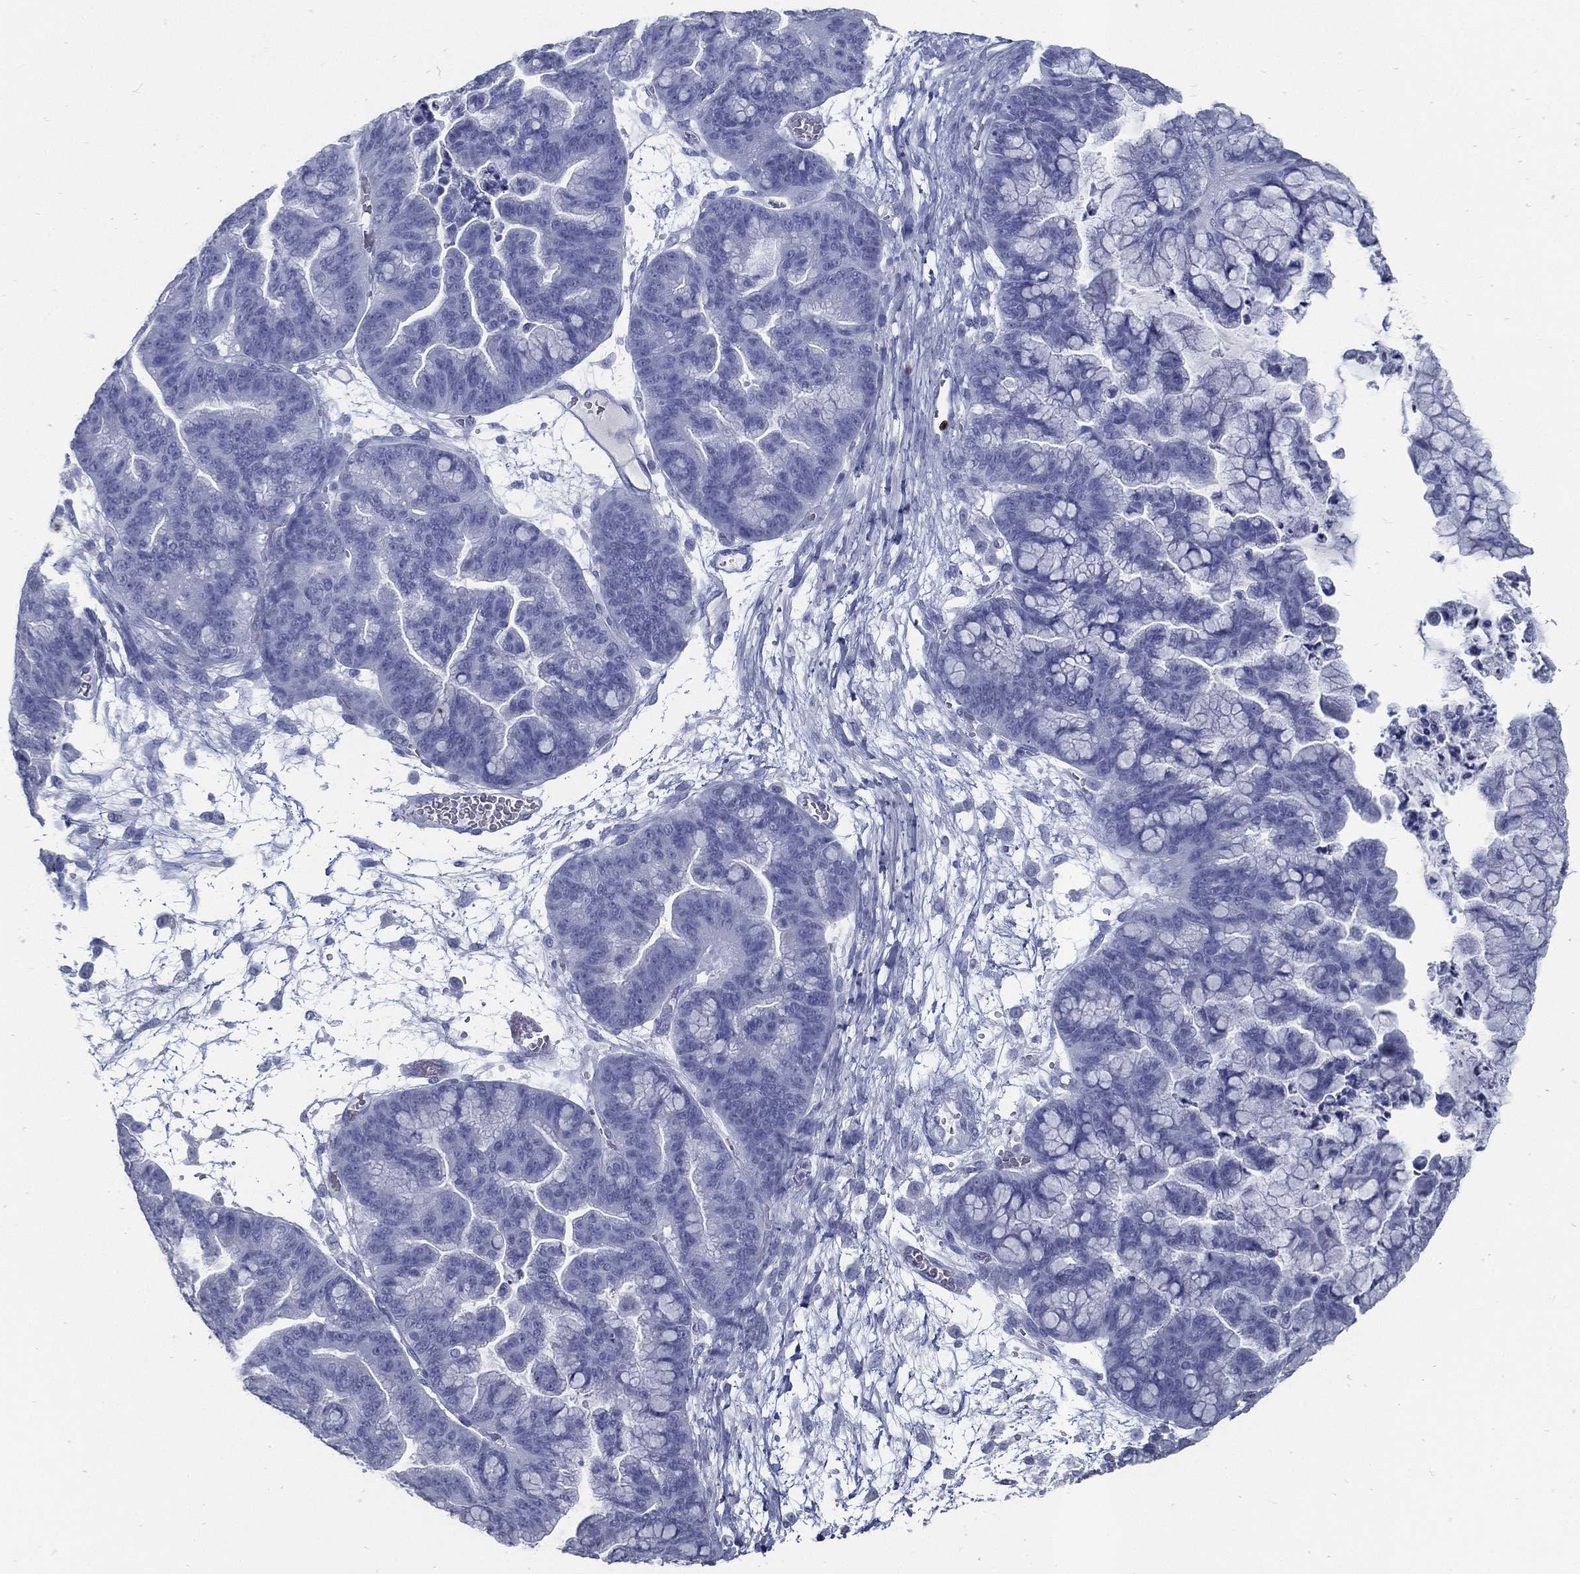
{"staining": {"intensity": "negative", "quantity": "none", "location": "none"}, "tissue": "ovarian cancer", "cell_type": "Tumor cells", "image_type": "cancer", "snomed": [{"axis": "morphology", "description": "Cystadenocarcinoma, mucinous, NOS"}, {"axis": "topography", "description": "Ovary"}], "caption": "Micrograph shows no protein staining in tumor cells of ovarian mucinous cystadenocarcinoma tissue.", "gene": "PYHIN1", "patient": {"sex": "female", "age": 67}}